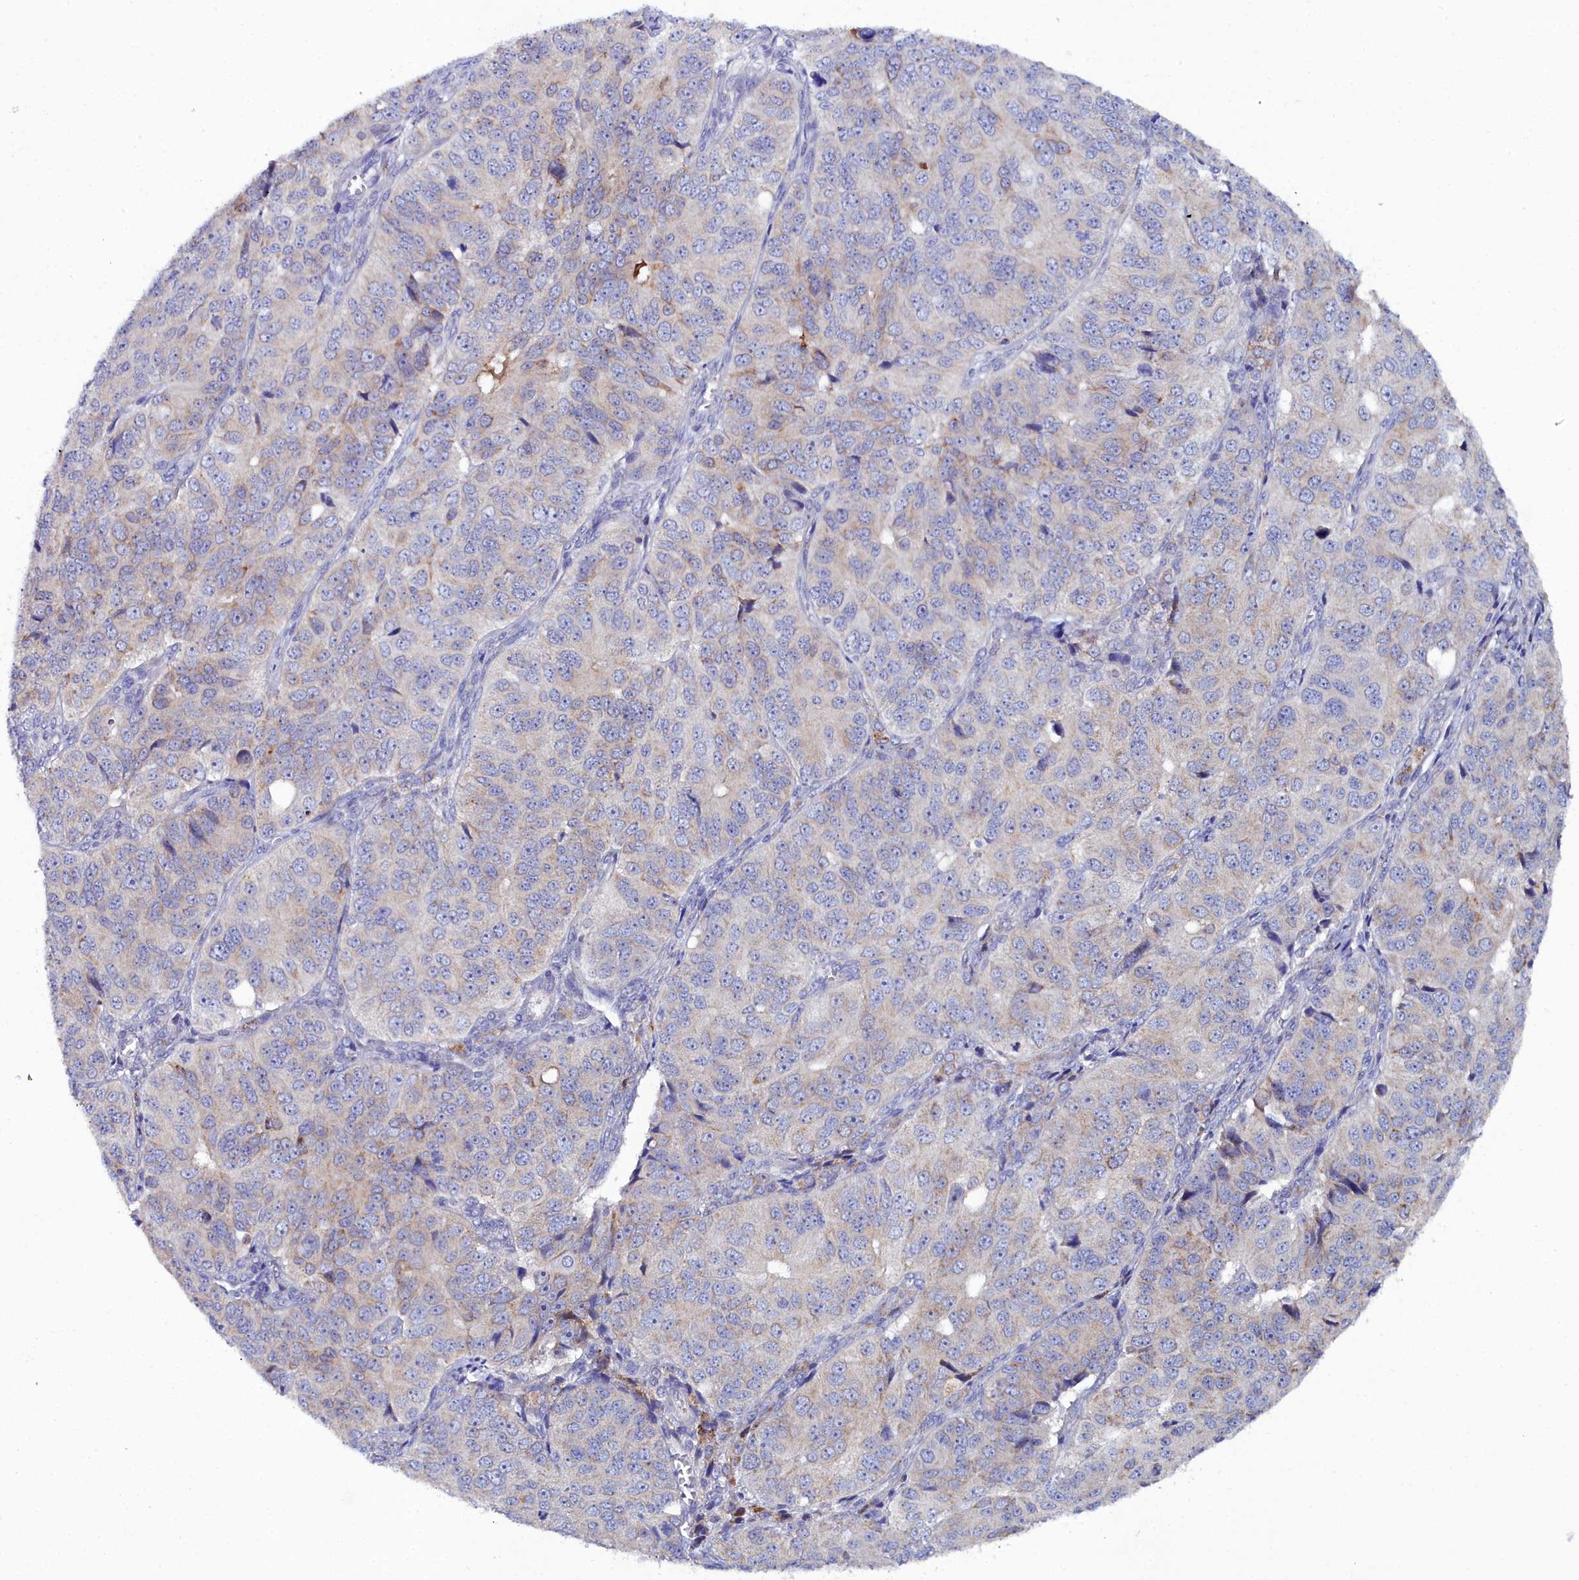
{"staining": {"intensity": "weak", "quantity": "<25%", "location": "cytoplasmic/membranous"}, "tissue": "ovarian cancer", "cell_type": "Tumor cells", "image_type": "cancer", "snomed": [{"axis": "morphology", "description": "Carcinoma, endometroid"}, {"axis": "topography", "description": "Ovary"}], "caption": "Immunohistochemistry micrograph of ovarian cancer (endometroid carcinoma) stained for a protein (brown), which exhibits no staining in tumor cells. (DAB (3,3'-diaminobenzidine) IHC with hematoxylin counter stain).", "gene": "SLC49A3", "patient": {"sex": "female", "age": 51}}